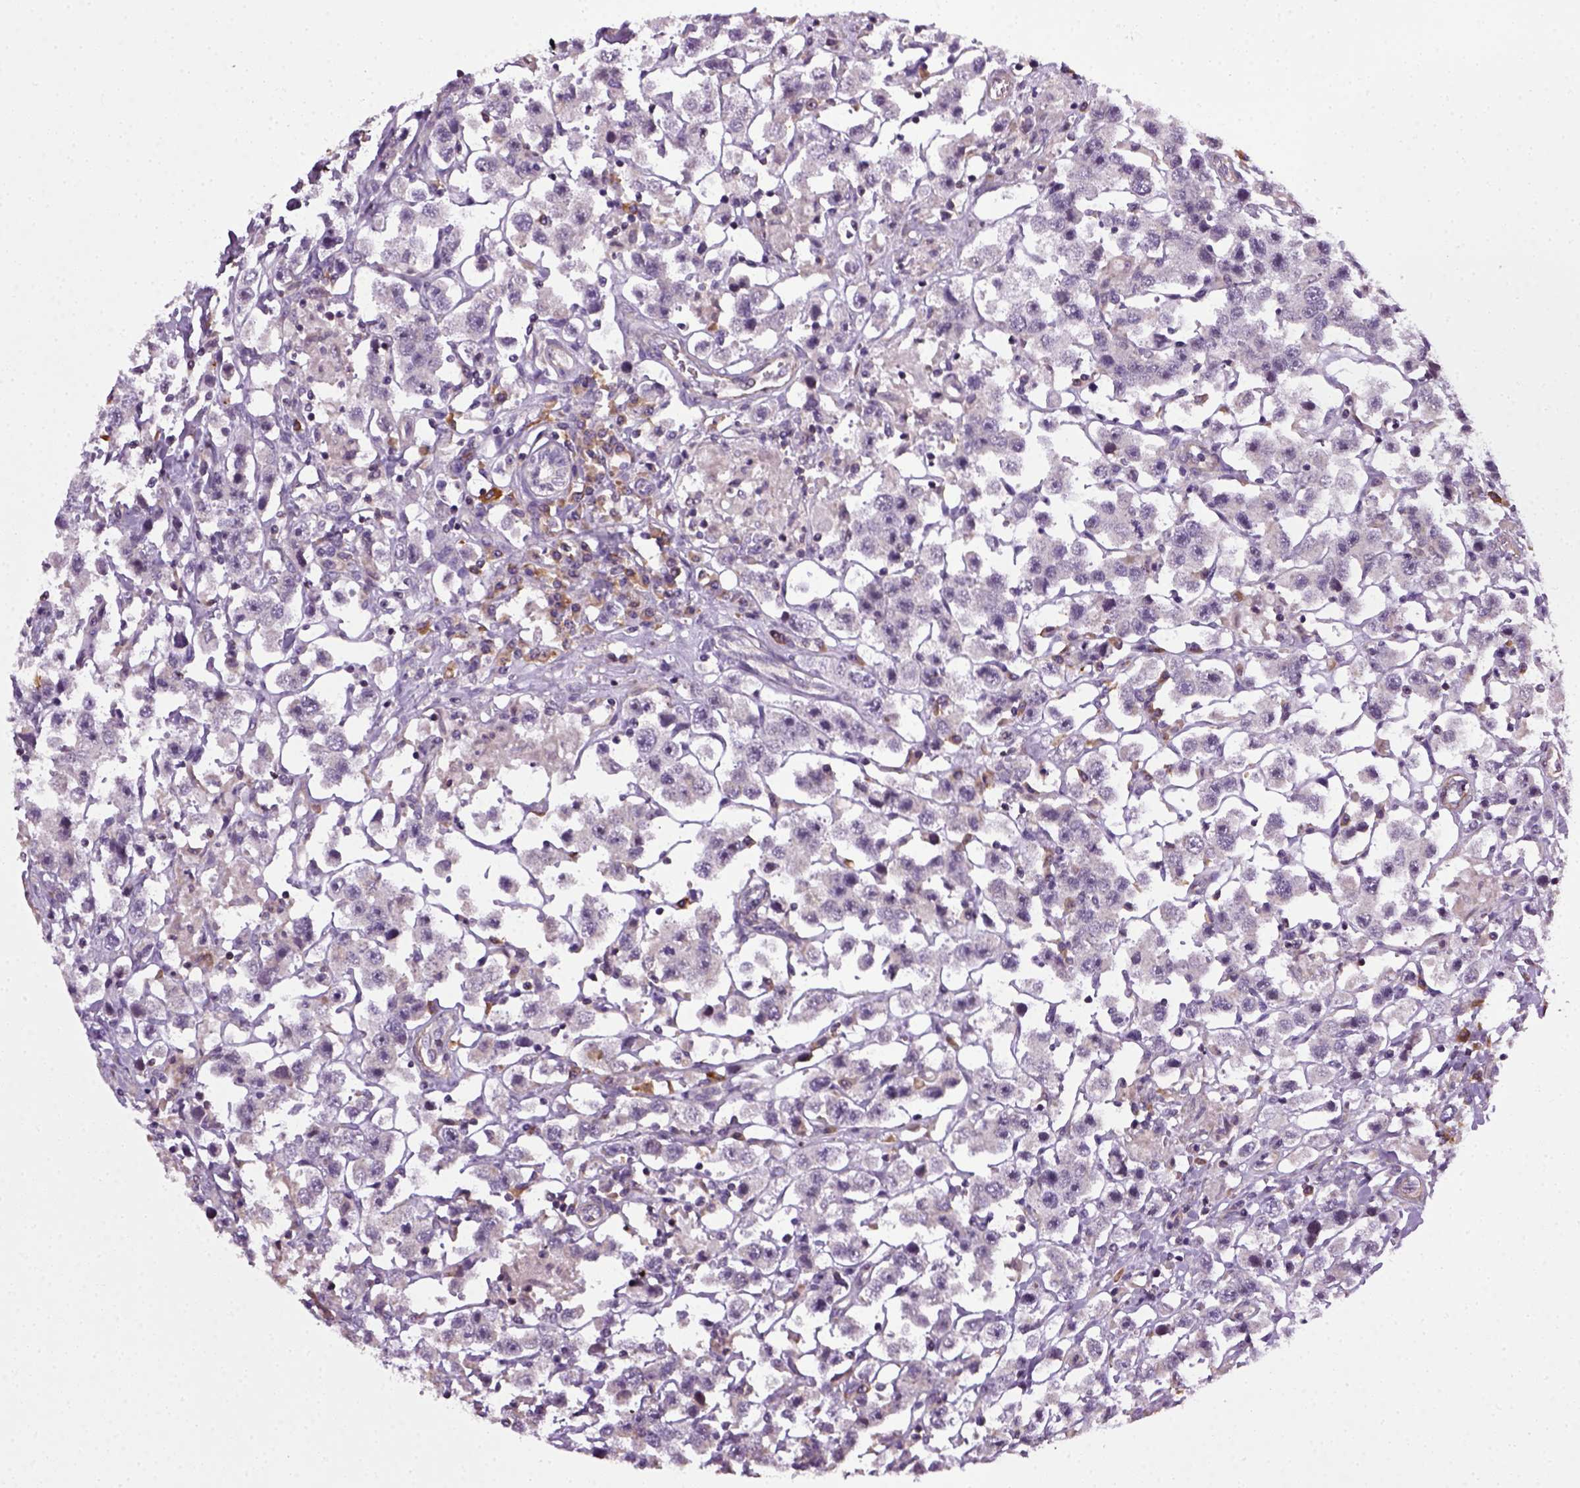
{"staining": {"intensity": "negative", "quantity": "none", "location": "none"}, "tissue": "testis cancer", "cell_type": "Tumor cells", "image_type": "cancer", "snomed": [{"axis": "morphology", "description": "Seminoma, NOS"}, {"axis": "topography", "description": "Testis"}], "caption": "Human testis cancer (seminoma) stained for a protein using IHC displays no expression in tumor cells.", "gene": "TPRG1", "patient": {"sex": "male", "age": 45}}